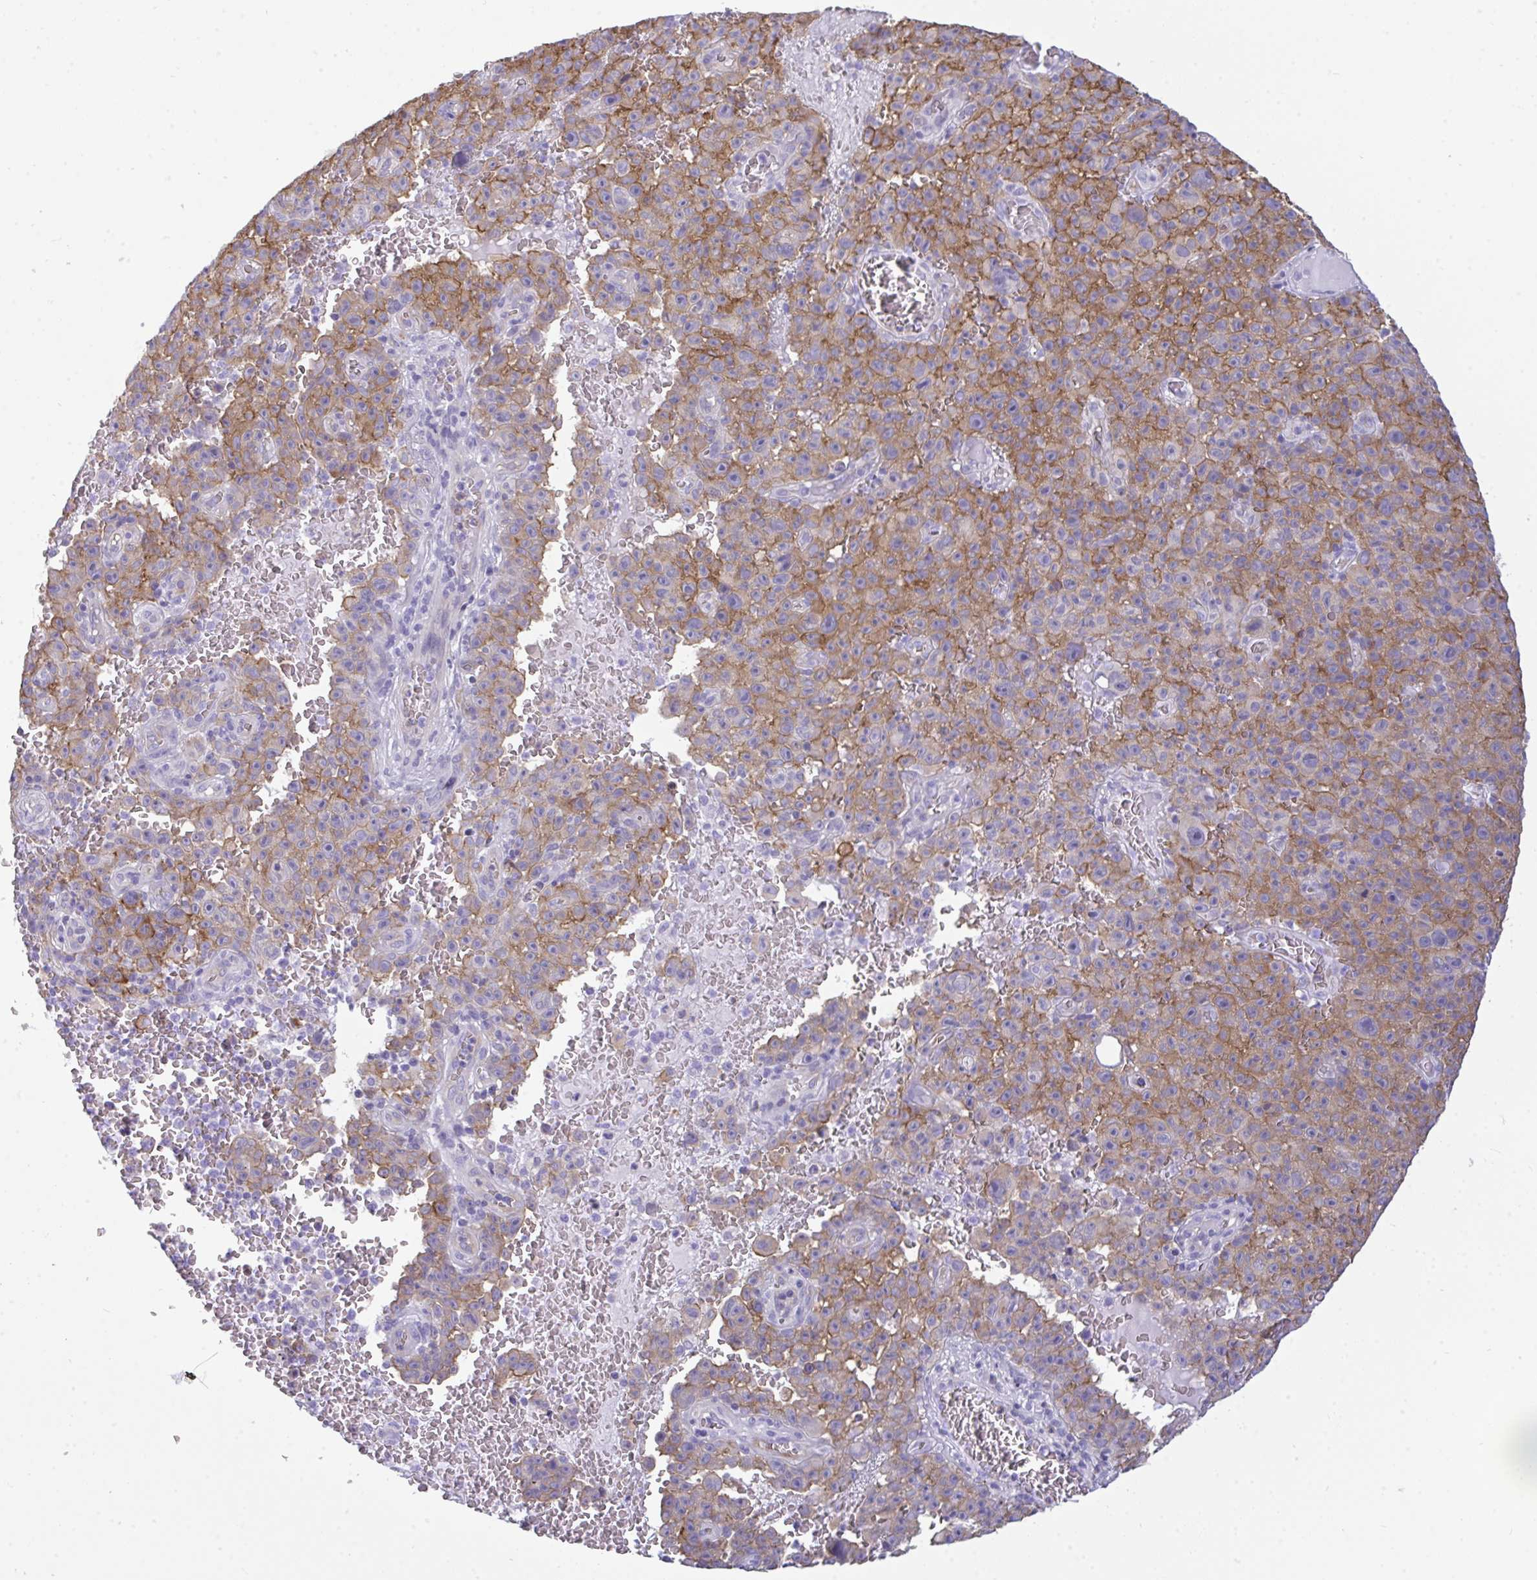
{"staining": {"intensity": "moderate", "quantity": "25%-75%", "location": "cytoplasmic/membranous"}, "tissue": "melanoma", "cell_type": "Tumor cells", "image_type": "cancer", "snomed": [{"axis": "morphology", "description": "Malignant melanoma, NOS"}, {"axis": "topography", "description": "Skin"}], "caption": "Melanoma was stained to show a protein in brown. There is medium levels of moderate cytoplasmic/membranous expression in approximately 25%-75% of tumor cells. (DAB (3,3'-diaminobenzidine) IHC, brown staining for protein, blue staining for nuclei).", "gene": "MYH10", "patient": {"sex": "female", "age": 82}}